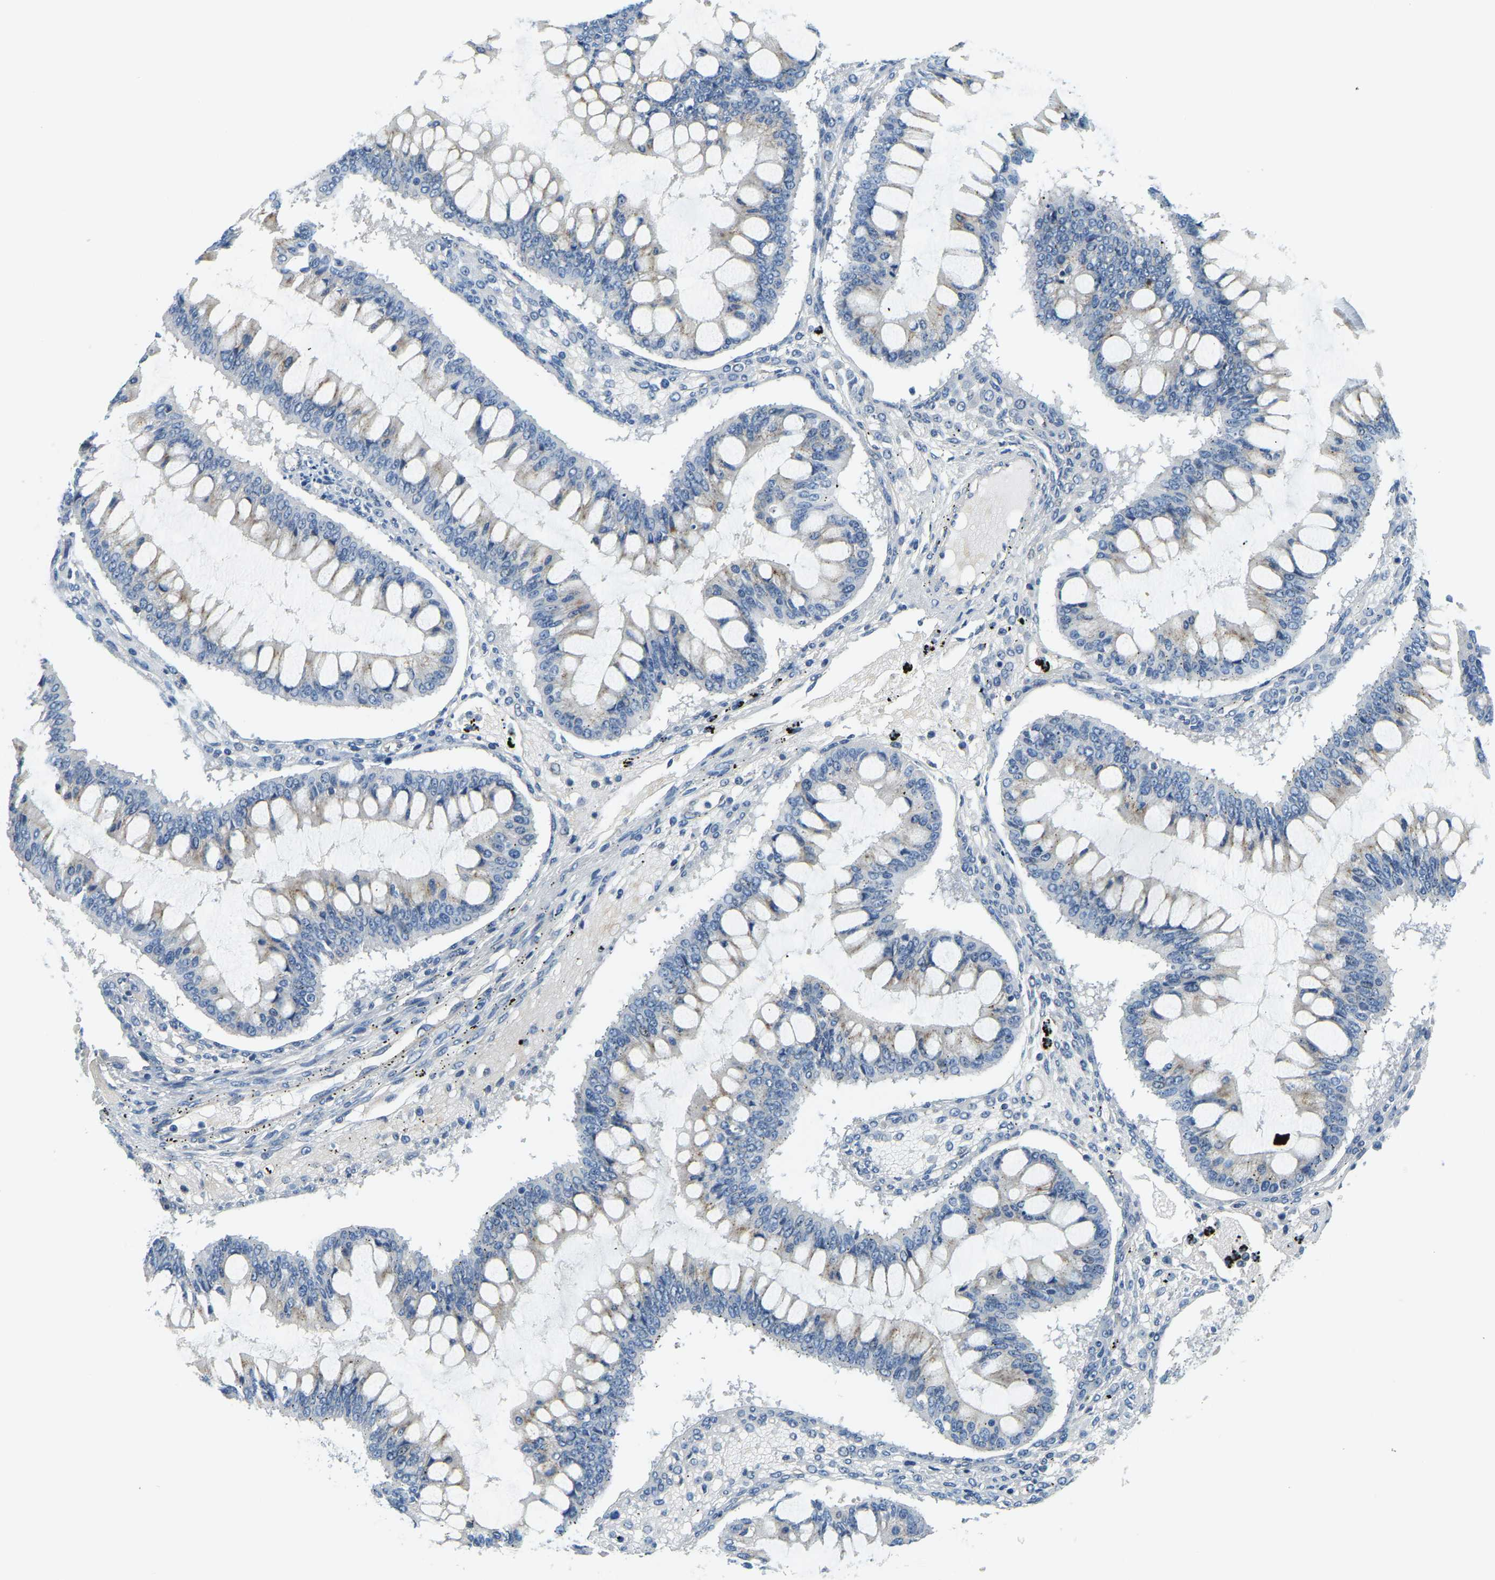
{"staining": {"intensity": "weak", "quantity": "<25%", "location": "nuclear"}, "tissue": "ovarian cancer", "cell_type": "Tumor cells", "image_type": "cancer", "snomed": [{"axis": "morphology", "description": "Cystadenocarcinoma, mucinous, NOS"}, {"axis": "topography", "description": "Ovary"}], "caption": "A high-resolution micrograph shows IHC staining of ovarian mucinous cystadenocarcinoma, which reveals no significant expression in tumor cells. (Brightfield microscopy of DAB immunohistochemistry at high magnification).", "gene": "RRP1", "patient": {"sex": "female", "age": 73}}